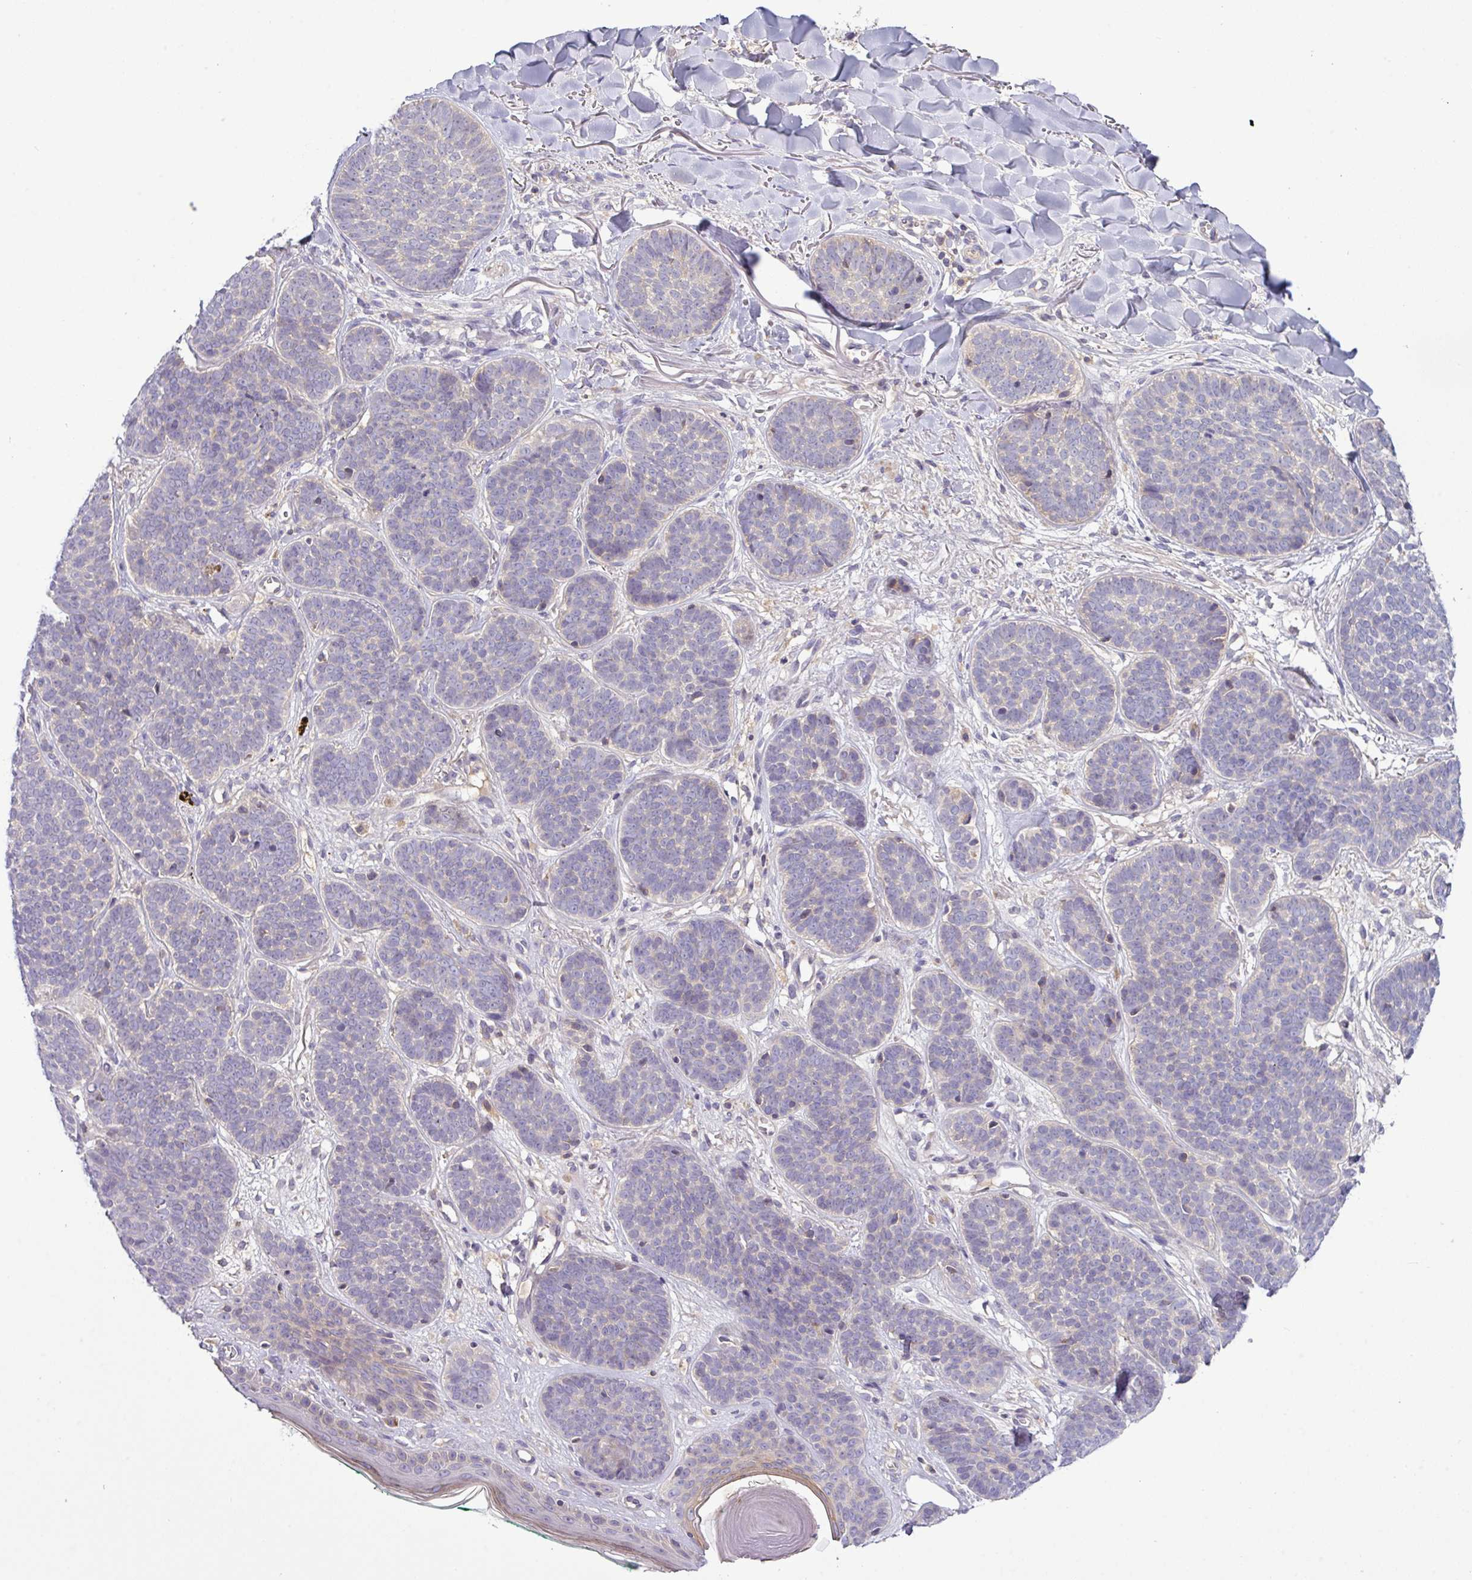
{"staining": {"intensity": "negative", "quantity": "none", "location": "none"}, "tissue": "skin cancer", "cell_type": "Tumor cells", "image_type": "cancer", "snomed": [{"axis": "morphology", "description": "Basal cell carcinoma"}, {"axis": "topography", "description": "Skin"}, {"axis": "topography", "description": "Skin of neck"}, {"axis": "topography", "description": "Skin of shoulder"}, {"axis": "topography", "description": "Skin of back"}], "caption": "Image shows no protein expression in tumor cells of skin cancer (basal cell carcinoma) tissue. Brightfield microscopy of immunohistochemistry (IHC) stained with DAB (3,3'-diaminobenzidine) (brown) and hematoxylin (blue), captured at high magnification.", "gene": "TMEM62", "patient": {"sex": "male", "age": 80}}